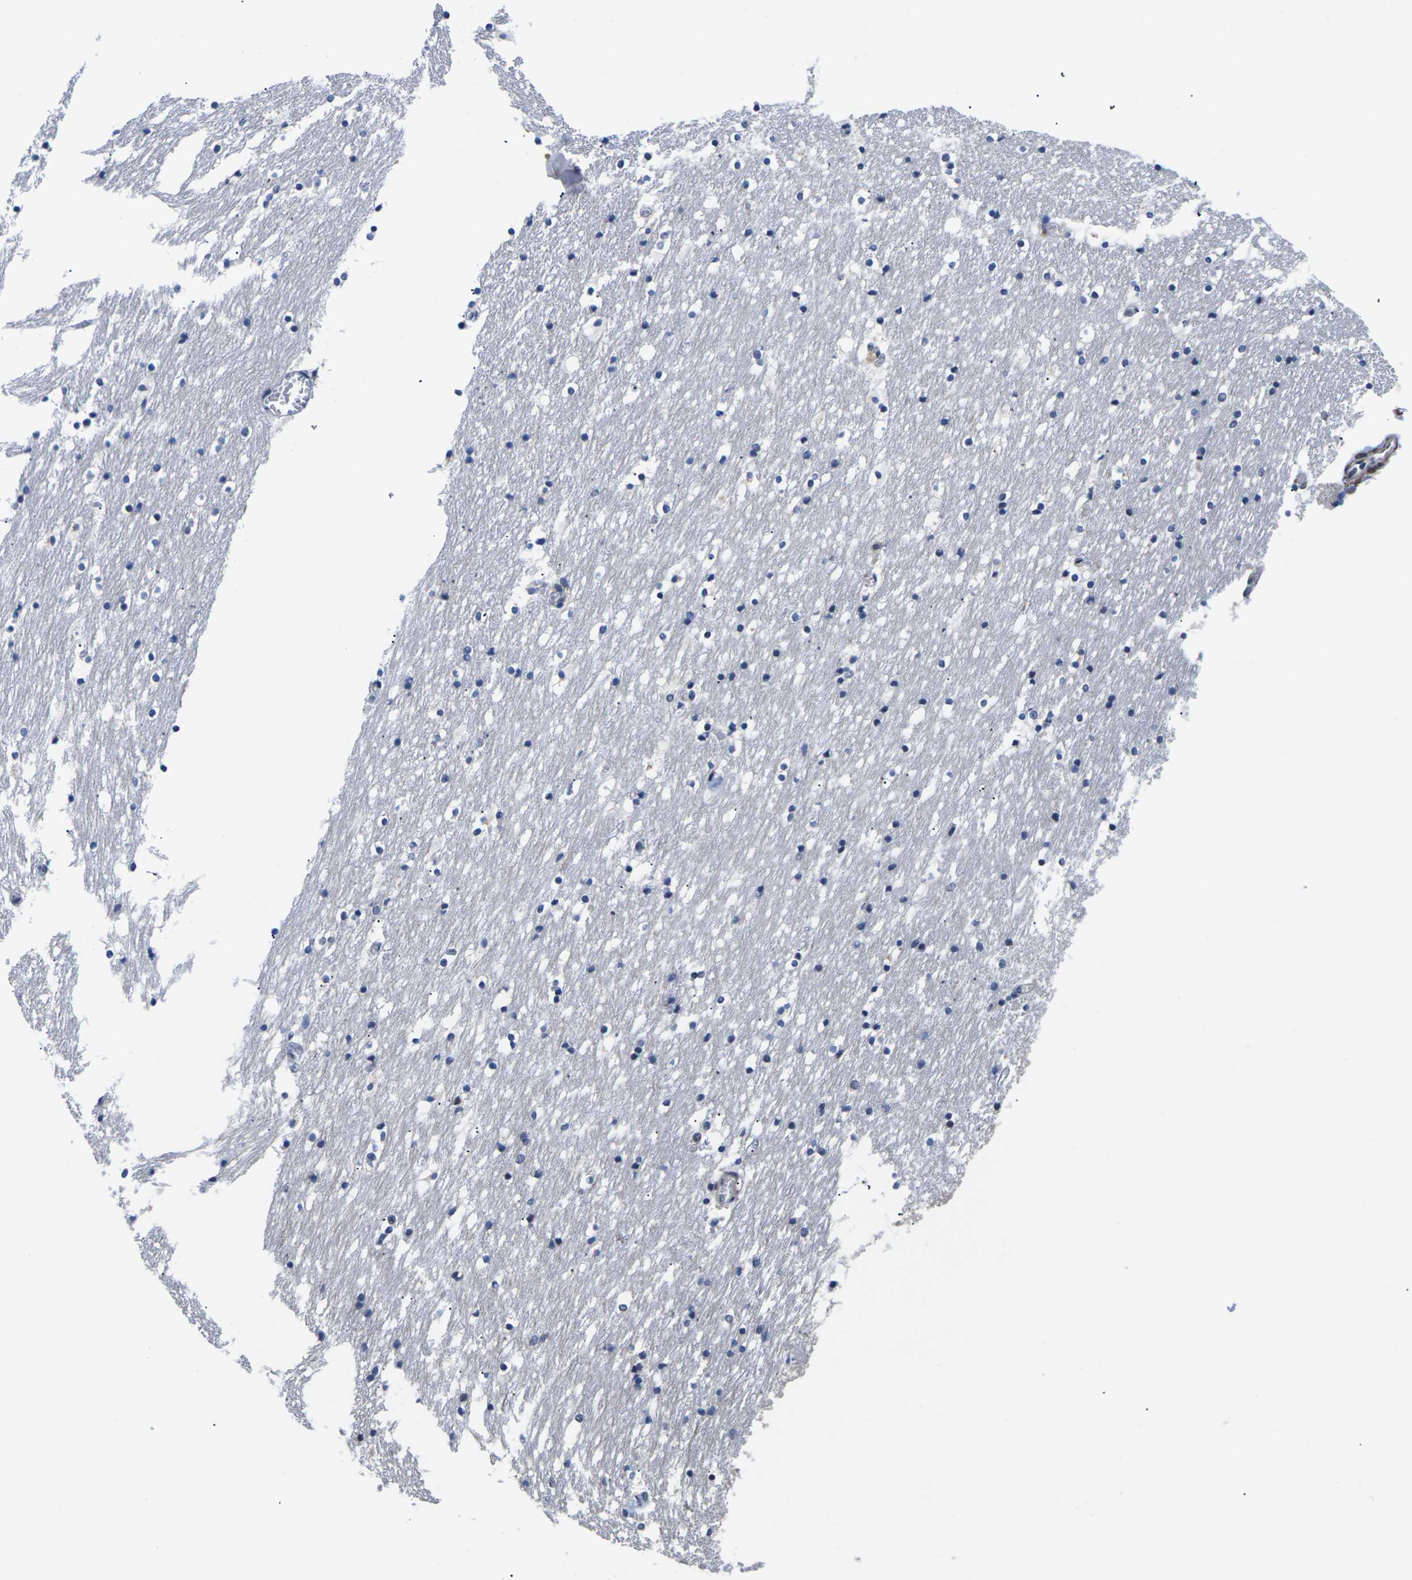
{"staining": {"intensity": "negative", "quantity": "none", "location": "none"}, "tissue": "caudate", "cell_type": "Glial cells", "image_type": "normal", "snomed": [{"axis": "morphology", "description": "Normal tissue, NOS"}, {"axis": "topography", "description": "Lateral ventricle wall"}], "caption": "Human caudate stained for a protein using immunohistochemistry (IHC) demonstrates no expression in glial cells.", "gene": "ST6GAL2", "patient": {"sex": "male", "age": 45}}